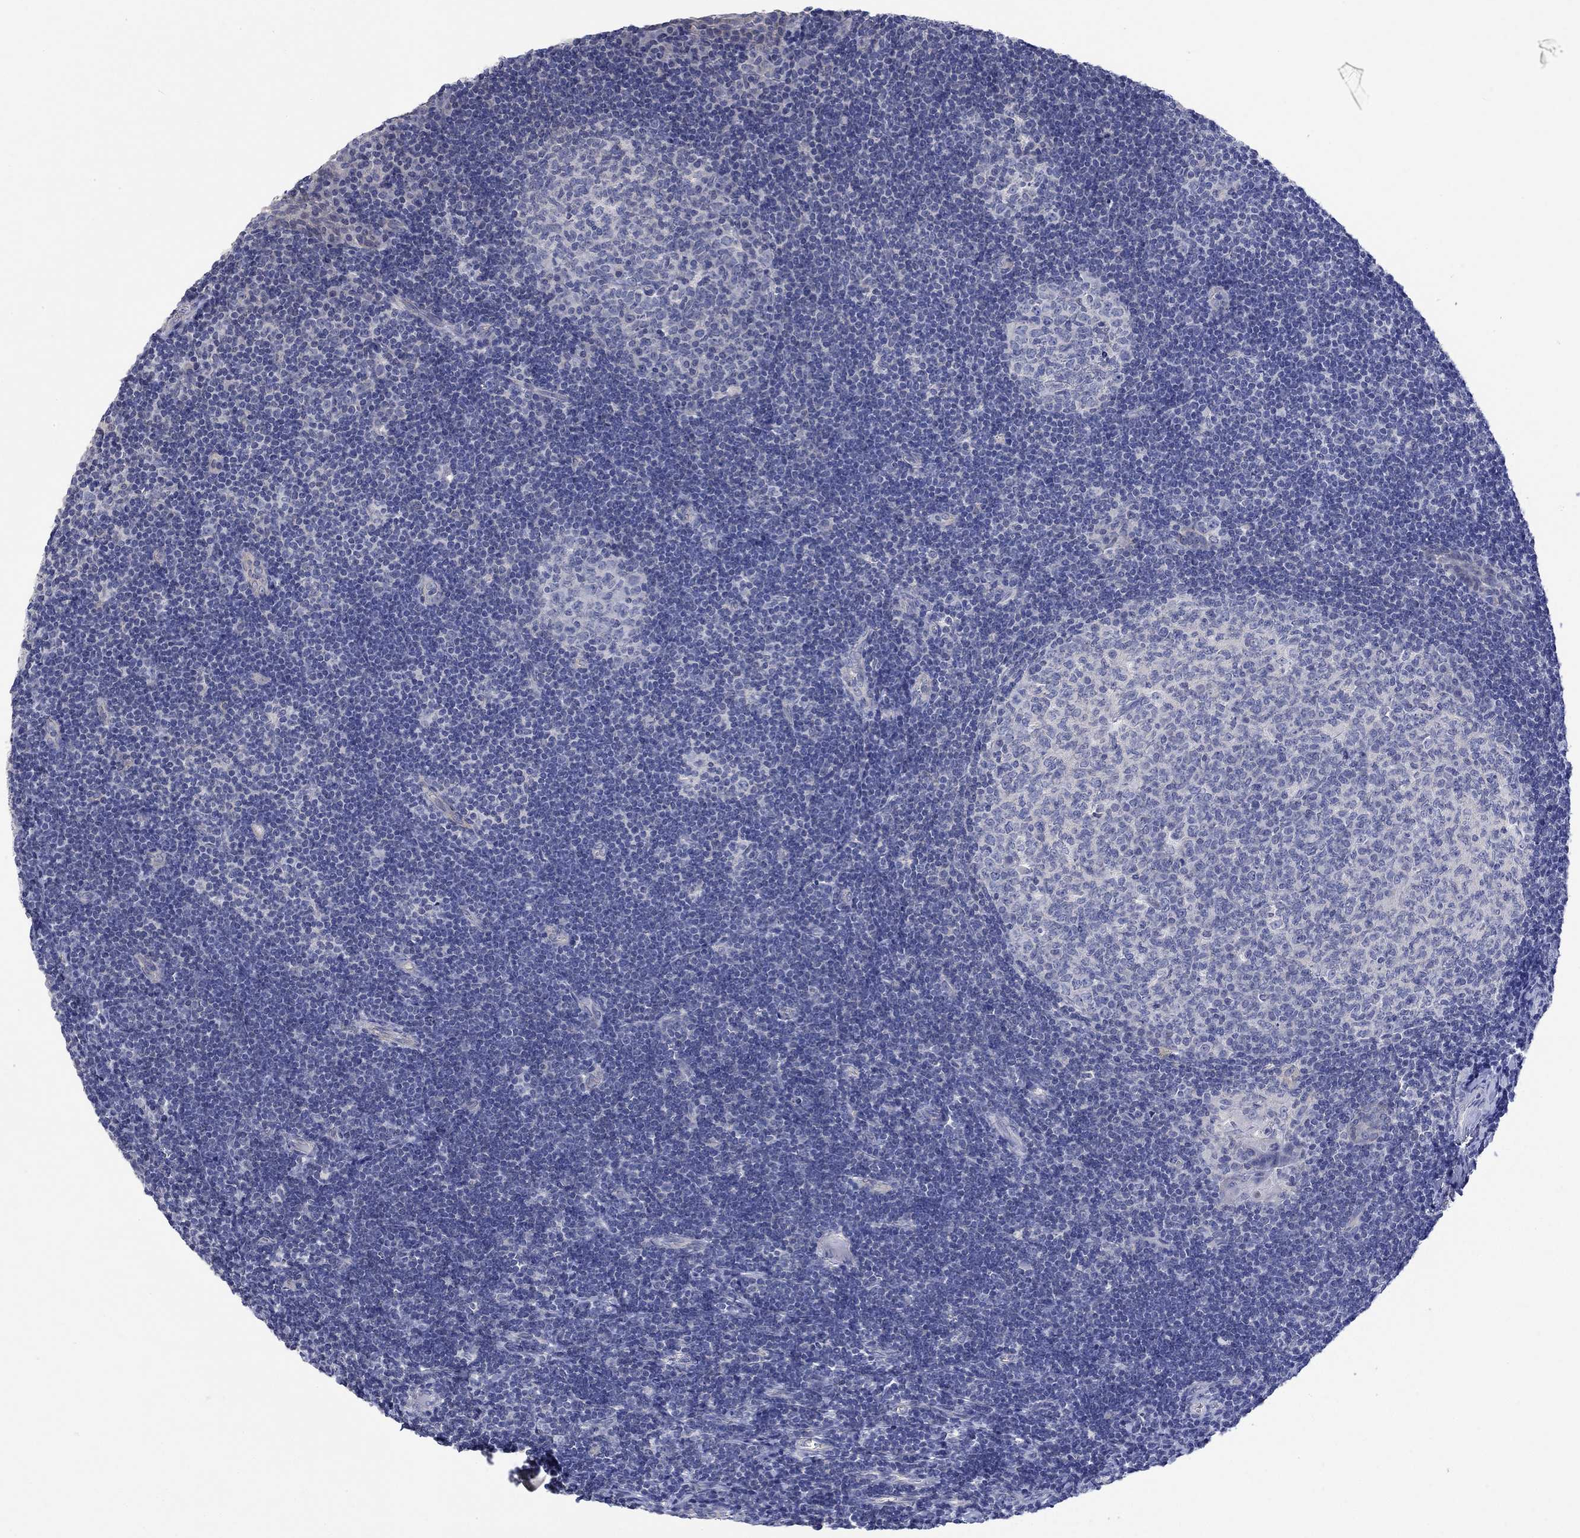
{"staining": {"intensity": "negative", "quantity": "none", "location": "none"}, "tissue": "tonsil", "cell_type": "Germinal center cells", "image_type": "normal", "snomed": [{"axis": "morphology", "description": "Normal tissue, NOS"}, {"axis": "topography", "description": "Tonsil"}], "caption": "This is an IHC micrograph of normal tonsil. There is no expression in germinal center cells.", "gene": "AGRP", "patient": {"sex": "female", "age": 13}}